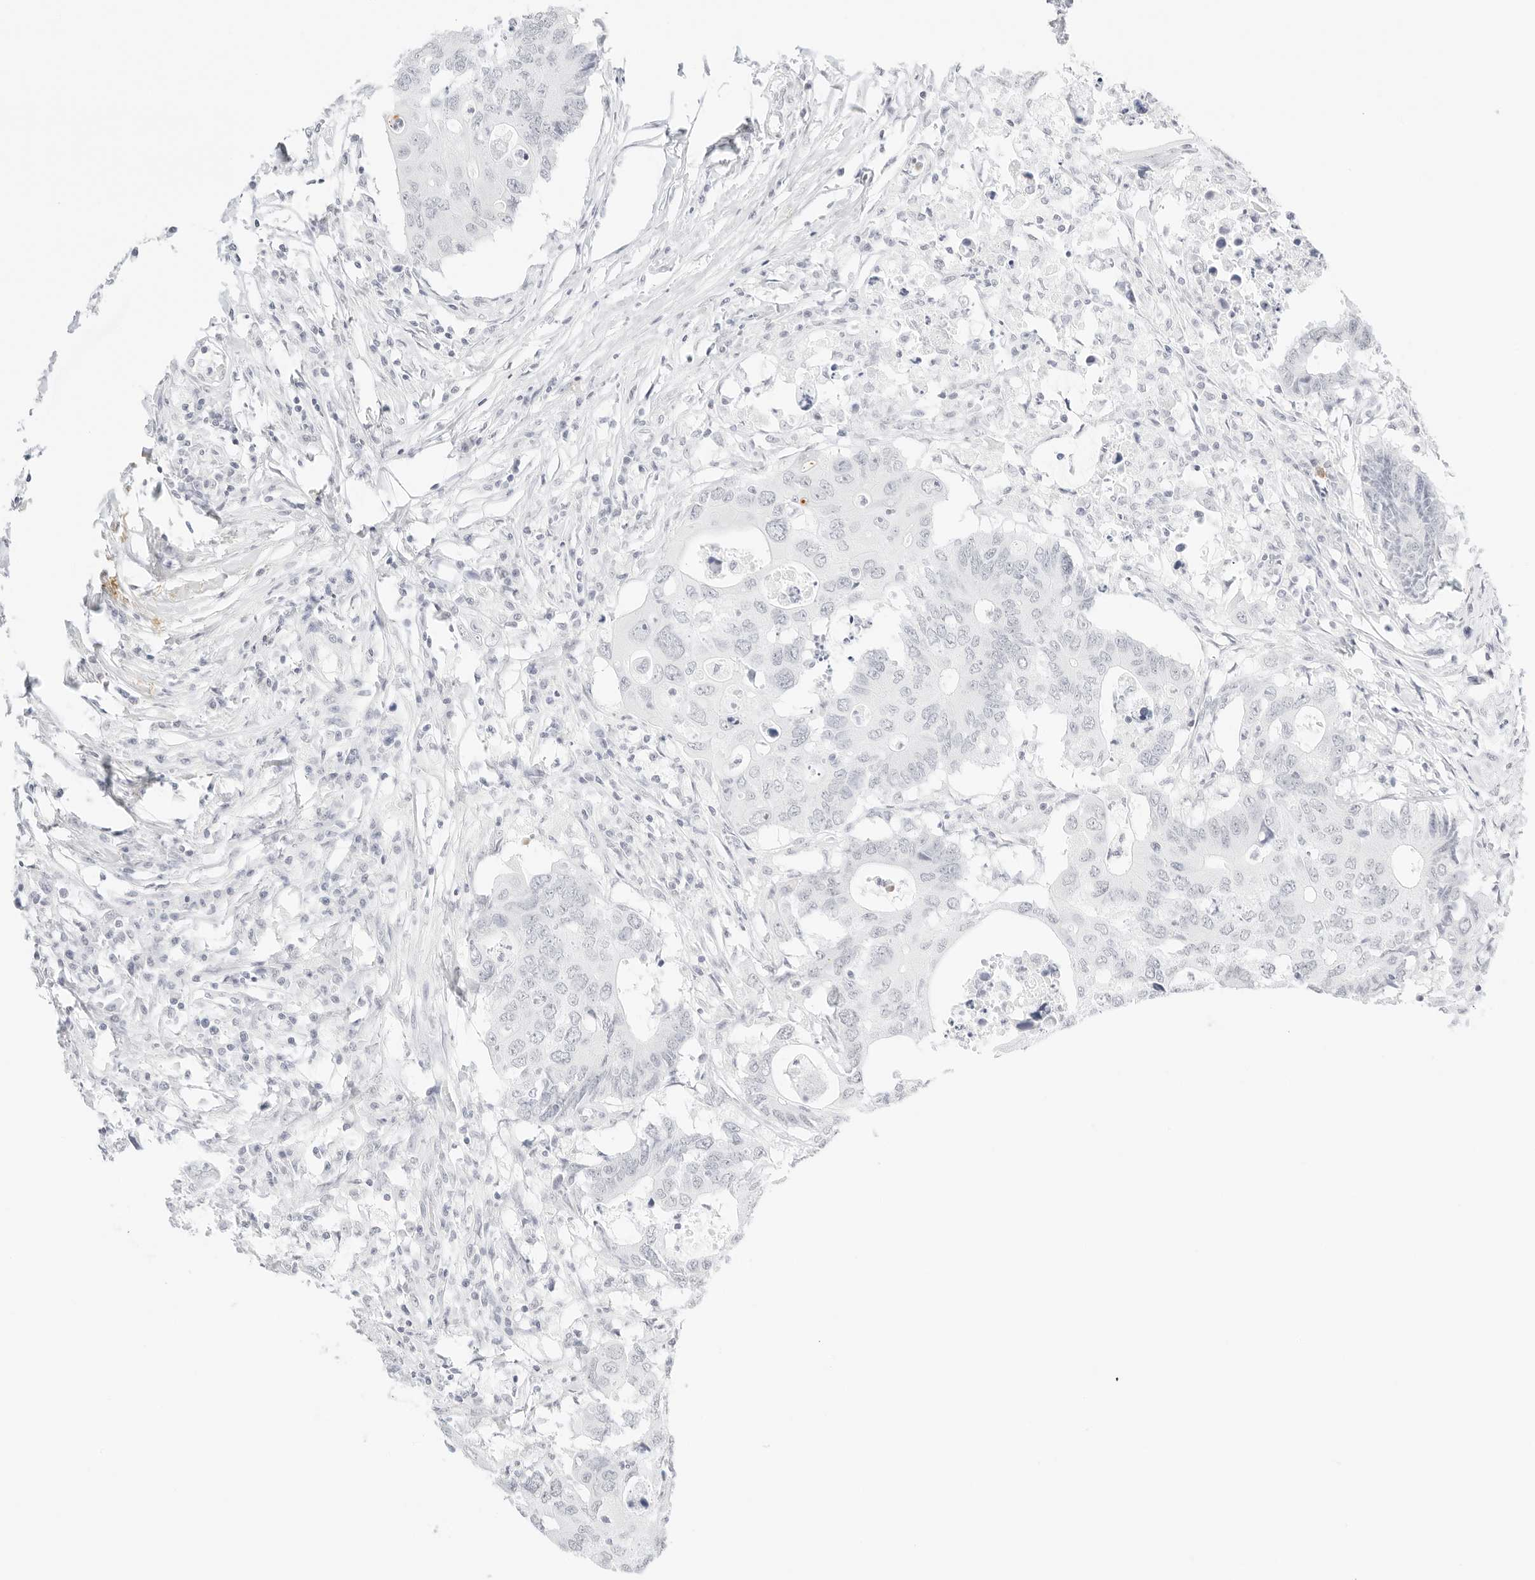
{"staining": {"intensity": "negative", "quantity": "none", "location": "none"}, "tissue": "colorectal cancer", "cell_type": "Tumor cells", "image_type": "cancer", "snomed": [{"axis": "morphology", "description": "Adenocarcinoma, NOS"}, {"axis": "topography", "description": "Colon"}], "caption": "Micrograph shows no significant protein positivity in tumor cells of adenocarcinoma (colorectal).", "gene": "FBLN5", "patient": {"sex": "male", "age": 71}}